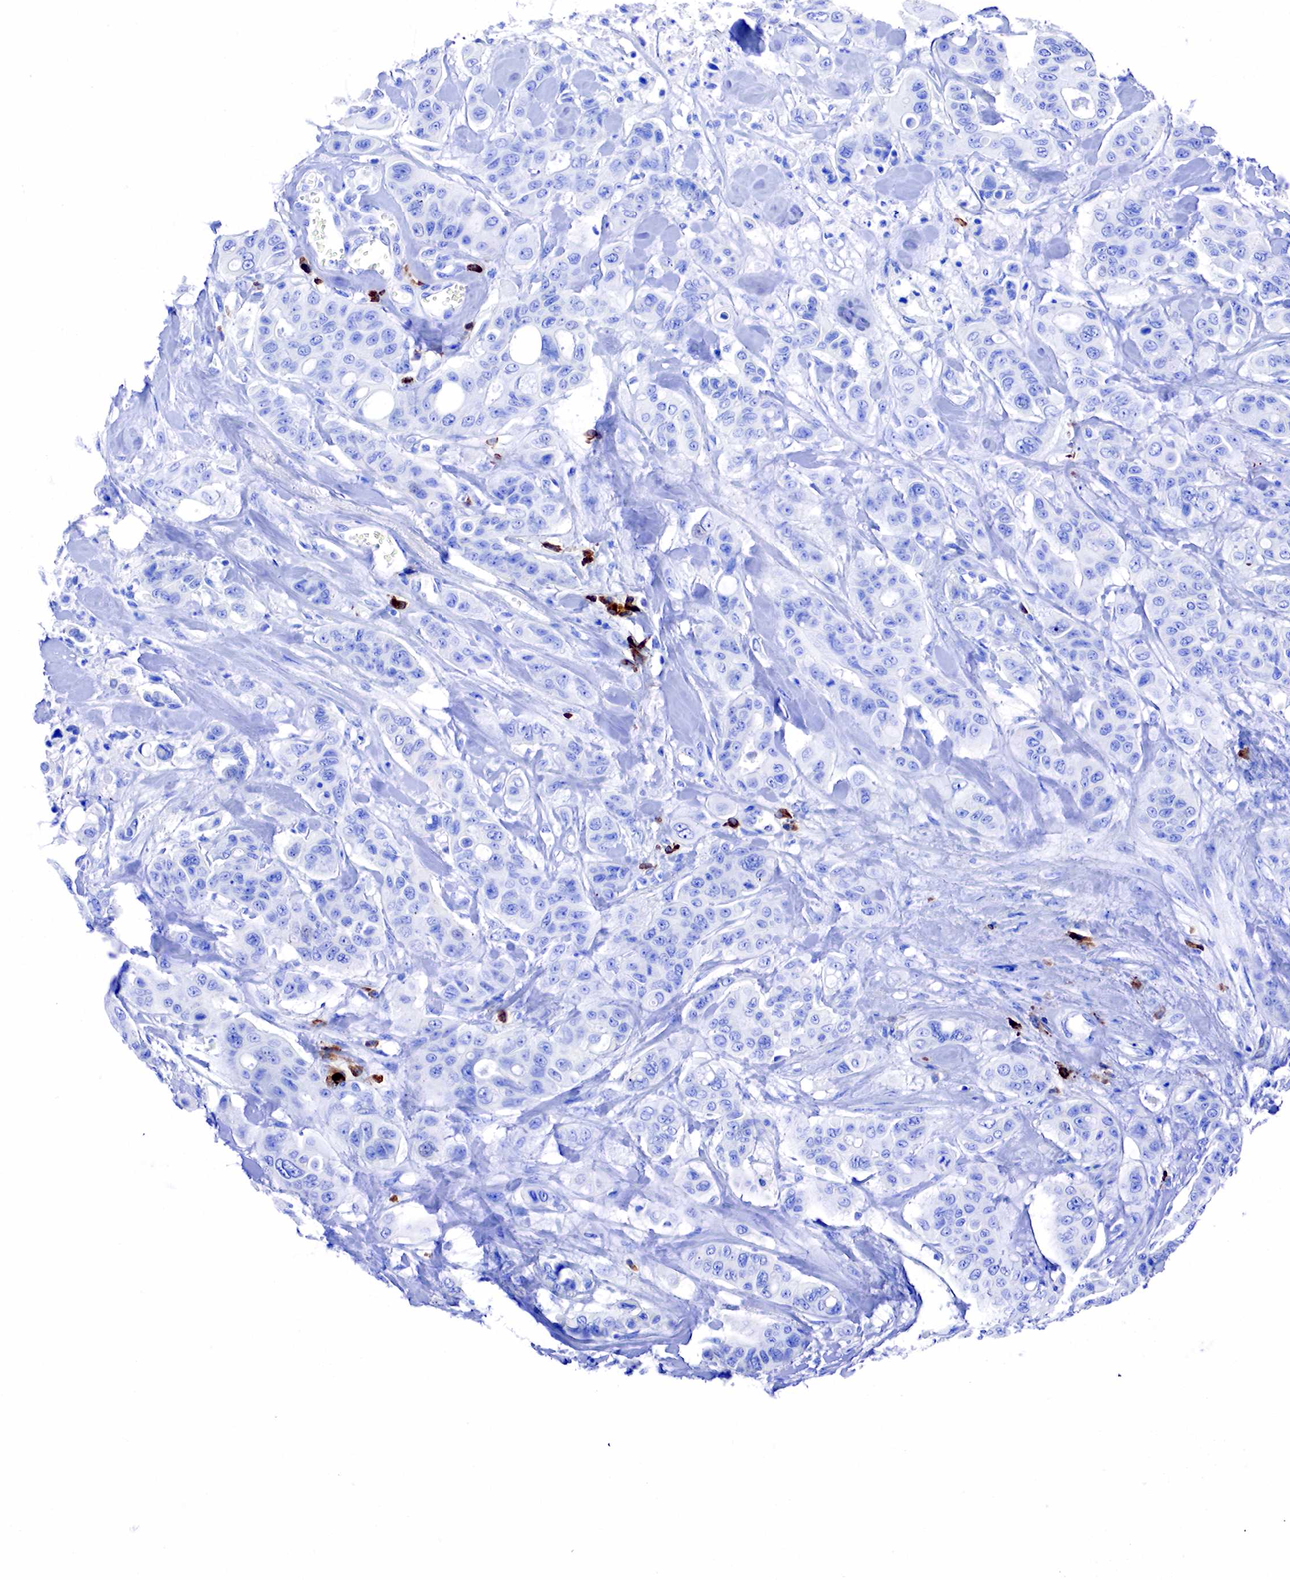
{"staining": {"intensity": "negative", "quantity": "none", "location": "none"}, "tissue": "colorectal cancer", "cell_type": "Tumor cells", "image_type": "cancer", "snomed": [{"axis": "morphology", "description": "Adenocarcinoma, NOS"}, {"axis": "topography", "description": "Colon"}], "caption": "IHC histopathology image of human colorectal cancer stained for a protein (brown), which shows no expression in tumor cells.", "gene": "CD79A", "patient": {"sex": "female", "age": 70}}